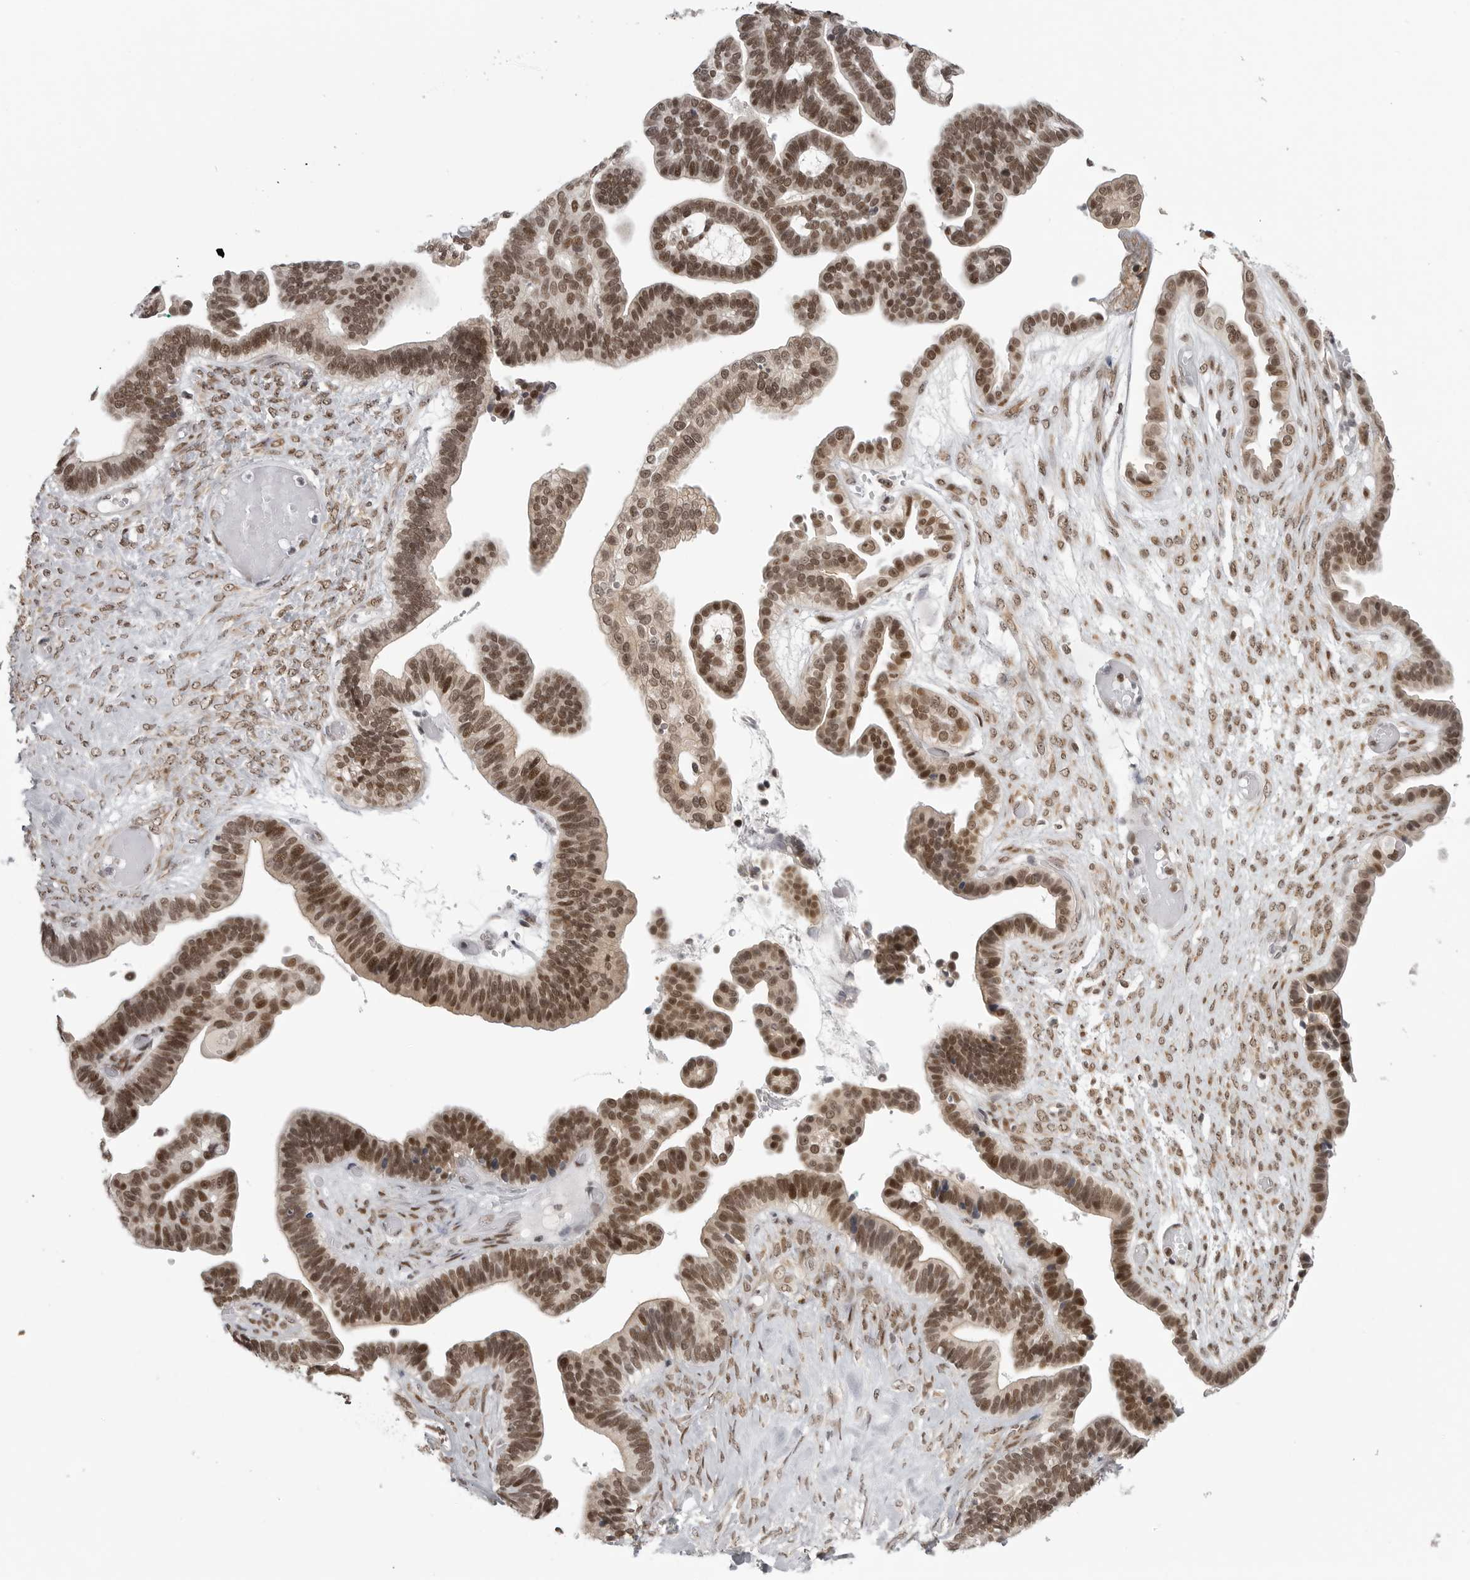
{"staining": {"intensity": "moderate", "quantity": ">75%", "location": "nuclear"}, "tissue": "ovarian cancer", "cell_type": "Tumor cells", "image_type": "cancer", "snomed": [{"axis": "morphology", "description": "Cystadenocarcinoma, serous, NOS"}, {"axis": "topography", "description": "Ovary"}], "caption": "Ovarian serous cystadenocarcinoma stained with a brown dye exhibits moderate nuclear positive positivity in approximately >75% of tumor cells.", "gene": "PRDM10", "patient": {"sex": "female", "age": 56}}